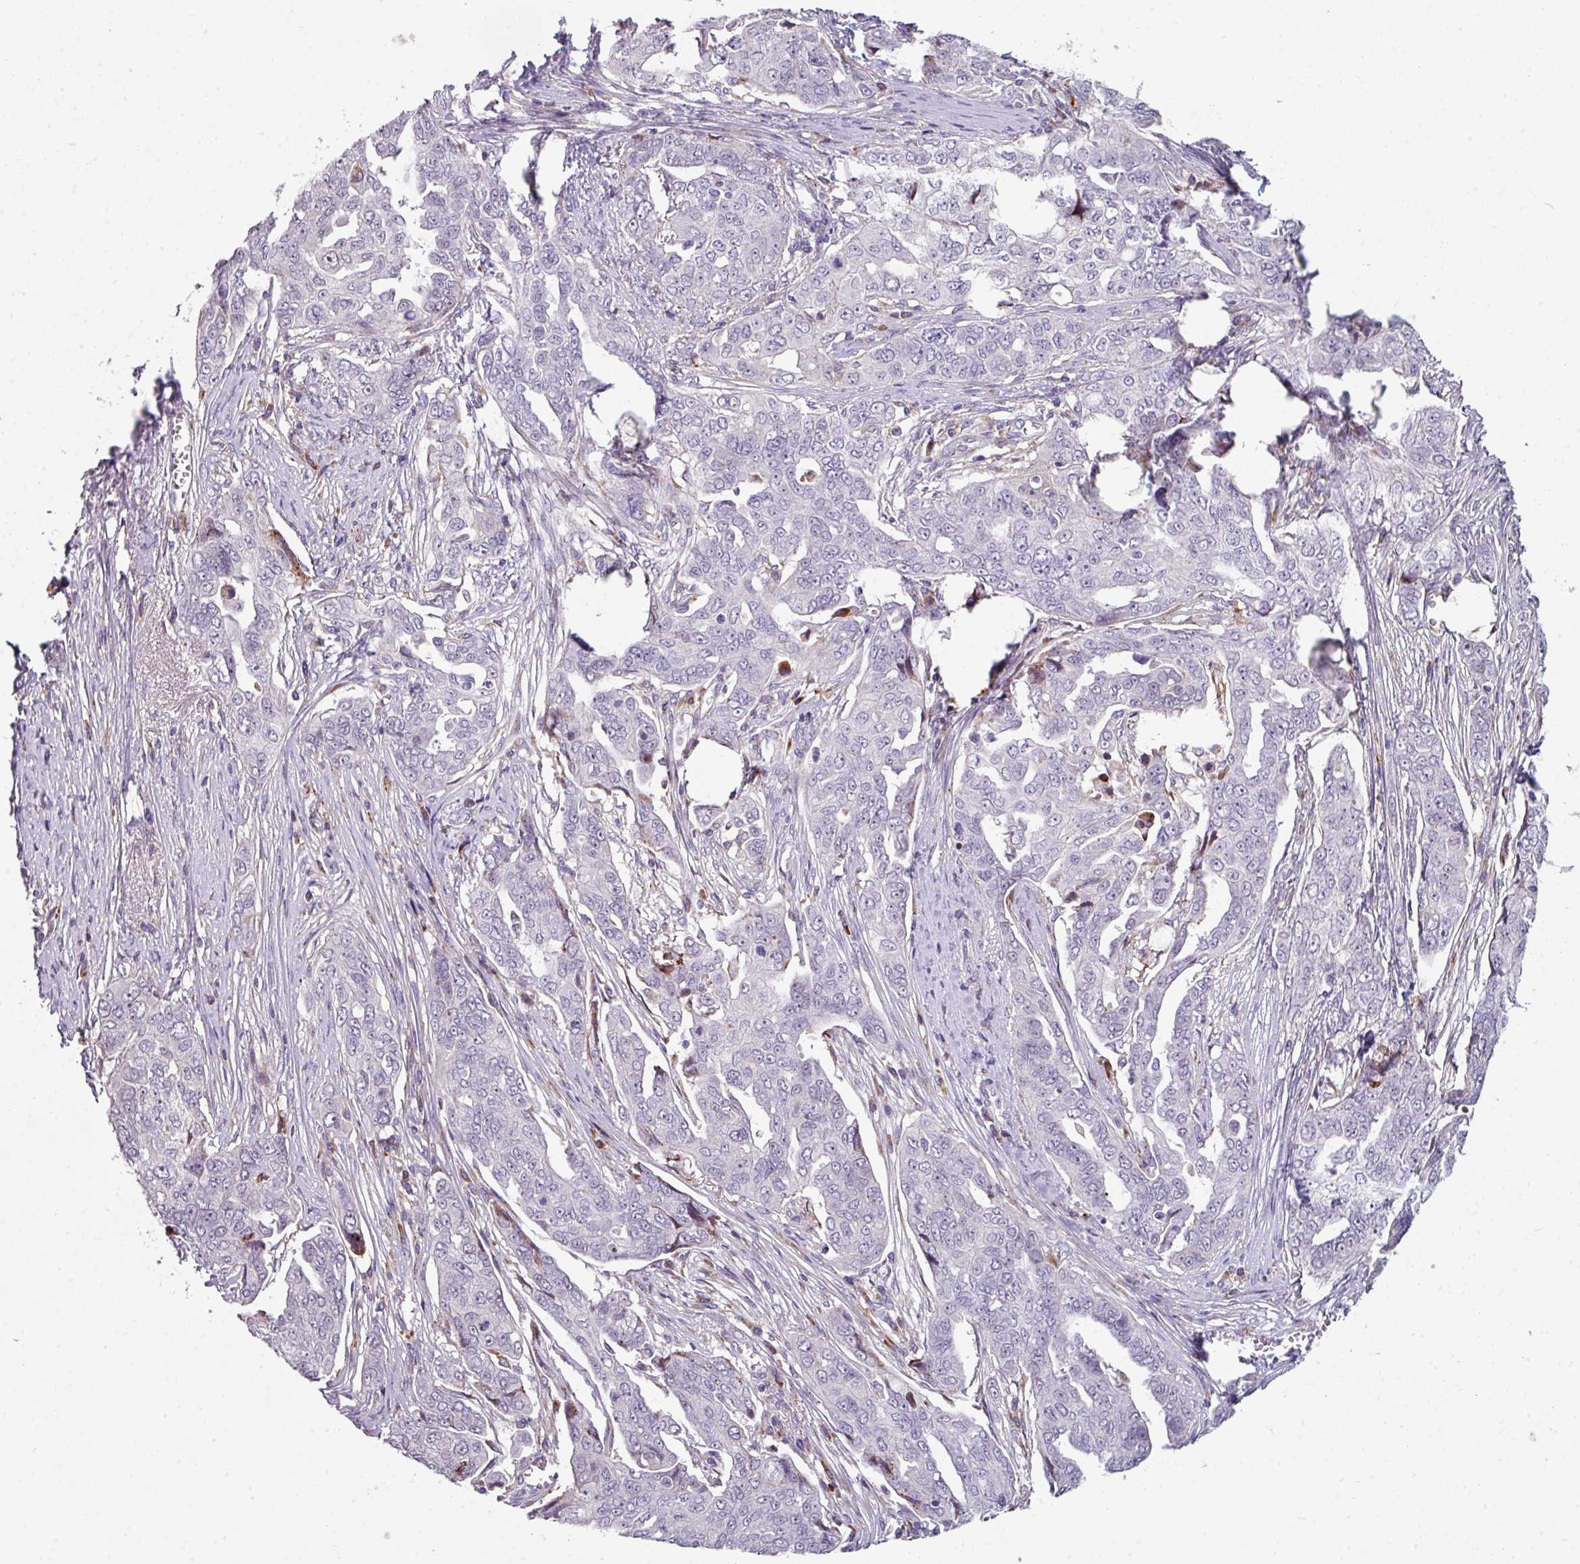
{"staining": {"intensity": "negative", "quantity": "none", "location": "none"}, "tissue": "ovarian cancer", "cell_type": "Tumor cells", "image_type": "cancer", "snomed": [{"axis": "morphology", "description": "Carcinoma, endometroid"}, {"axis": "topography", "description": "Ovary"}], "caption": "DAB immunohistochemical staining of ovarian cancer (endometroid carcinoma) reveals no significant positivity in tumor cells. (Brightfield microscopy of DAB (3,3'-diaminobenzidine) IHC at high magnification).", "gene": "BMS1", "patient": {"sex": "female", "age": 70}}